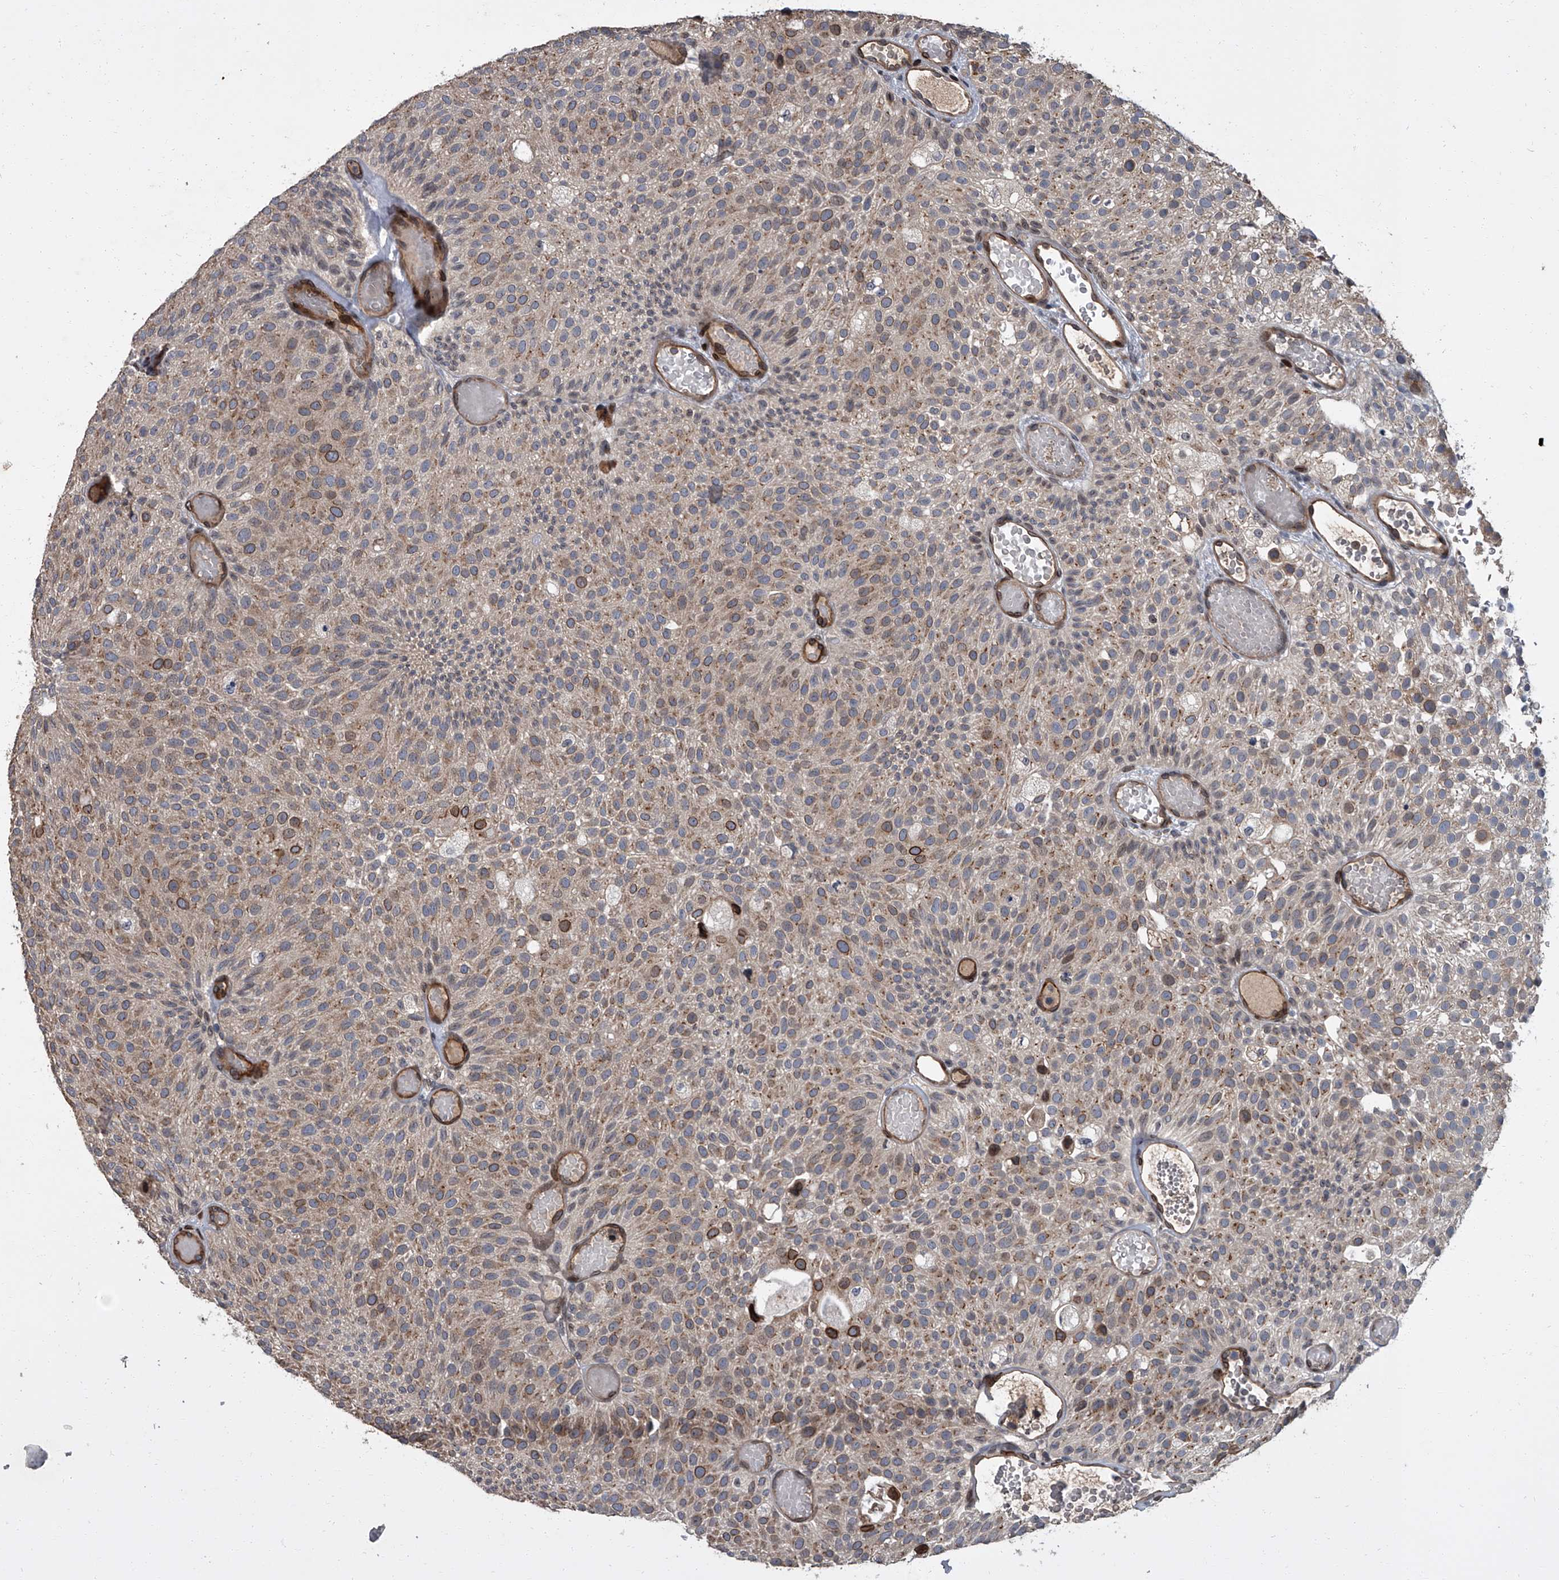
{"staining": {"intensity": "moderate", "quantity": ">75%", "location": "cytoplasmic/membranous,nuclear"}, "tissue": "urothelial cancer", "cell_type": "Tumor cells", "image_type": "cancer", "snomed": [{"axis": "morphology", "description": "Urothelial carcinoma, Low grade"}, {"axis": "topography", "description": "Urinary bladder"}], "caption": "This is an image of immunohistochemistry staining of low-grade urothelial carcinoma, which shows moderate expression in the cytoplasmic/membranous and nuclear of tumor cells.", "gene": "LRRC8C", "patient": {"sex": "male", "age": 78}}